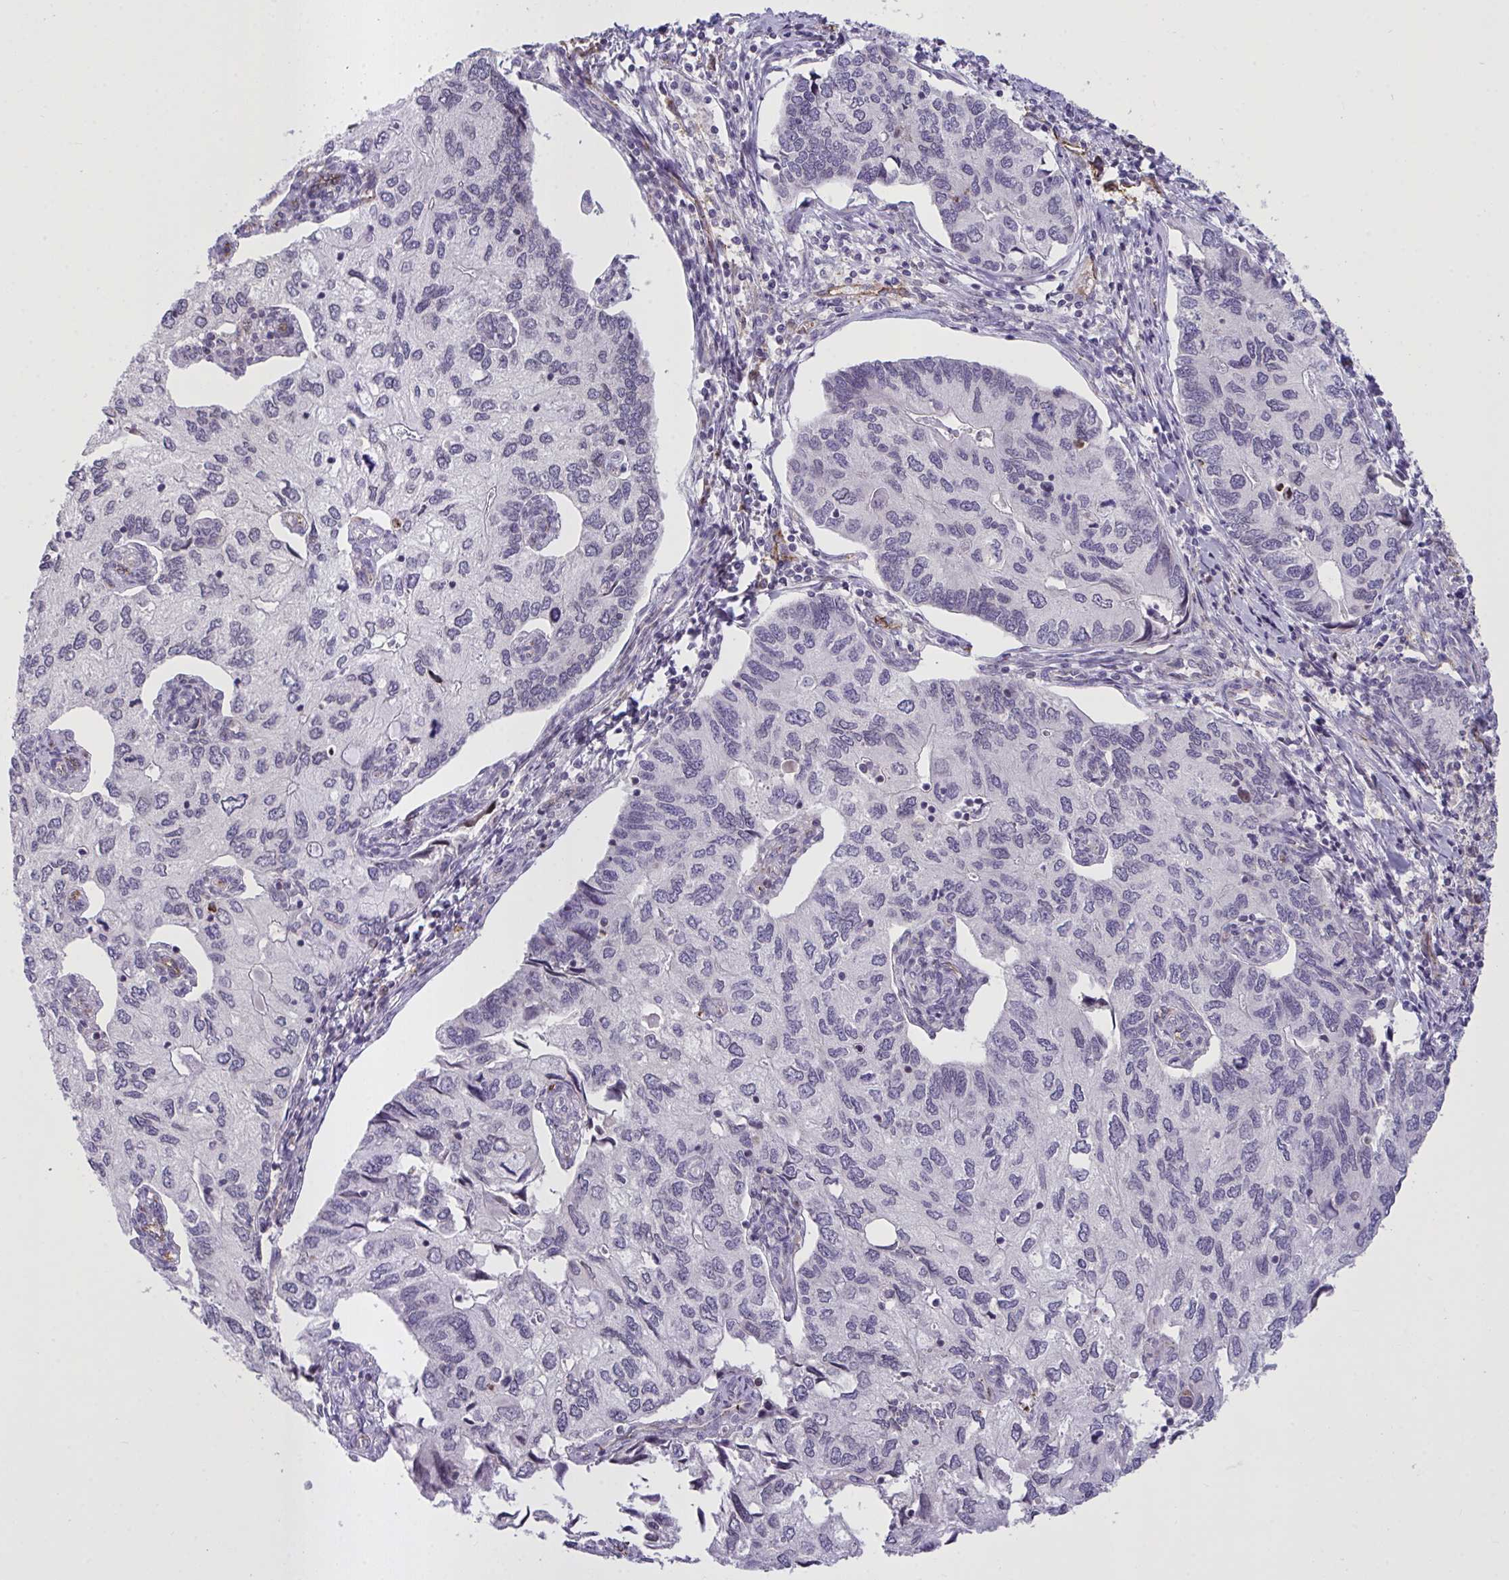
{"staining": {"intensity": "weak", "quantity": "<25%", "location": "nuclear"}, "tissue": "endometrial cancer", "cell_type": "Tumor cells", "image_type": "cancer", "snomed": [{"axis": "morphology", "description": "Carcinoma, NOS"}, {"axis": "topography", "description": "Uterus"}], "caption": "High magnification brightfield microscopy of endometrial cancer stained with DAB (brown) and counterstained with hematoxylin (blue): tumor cells show no significant positivity.", "gene": "SEMA6B", "patient": {"sex": "female", "age": 76}}